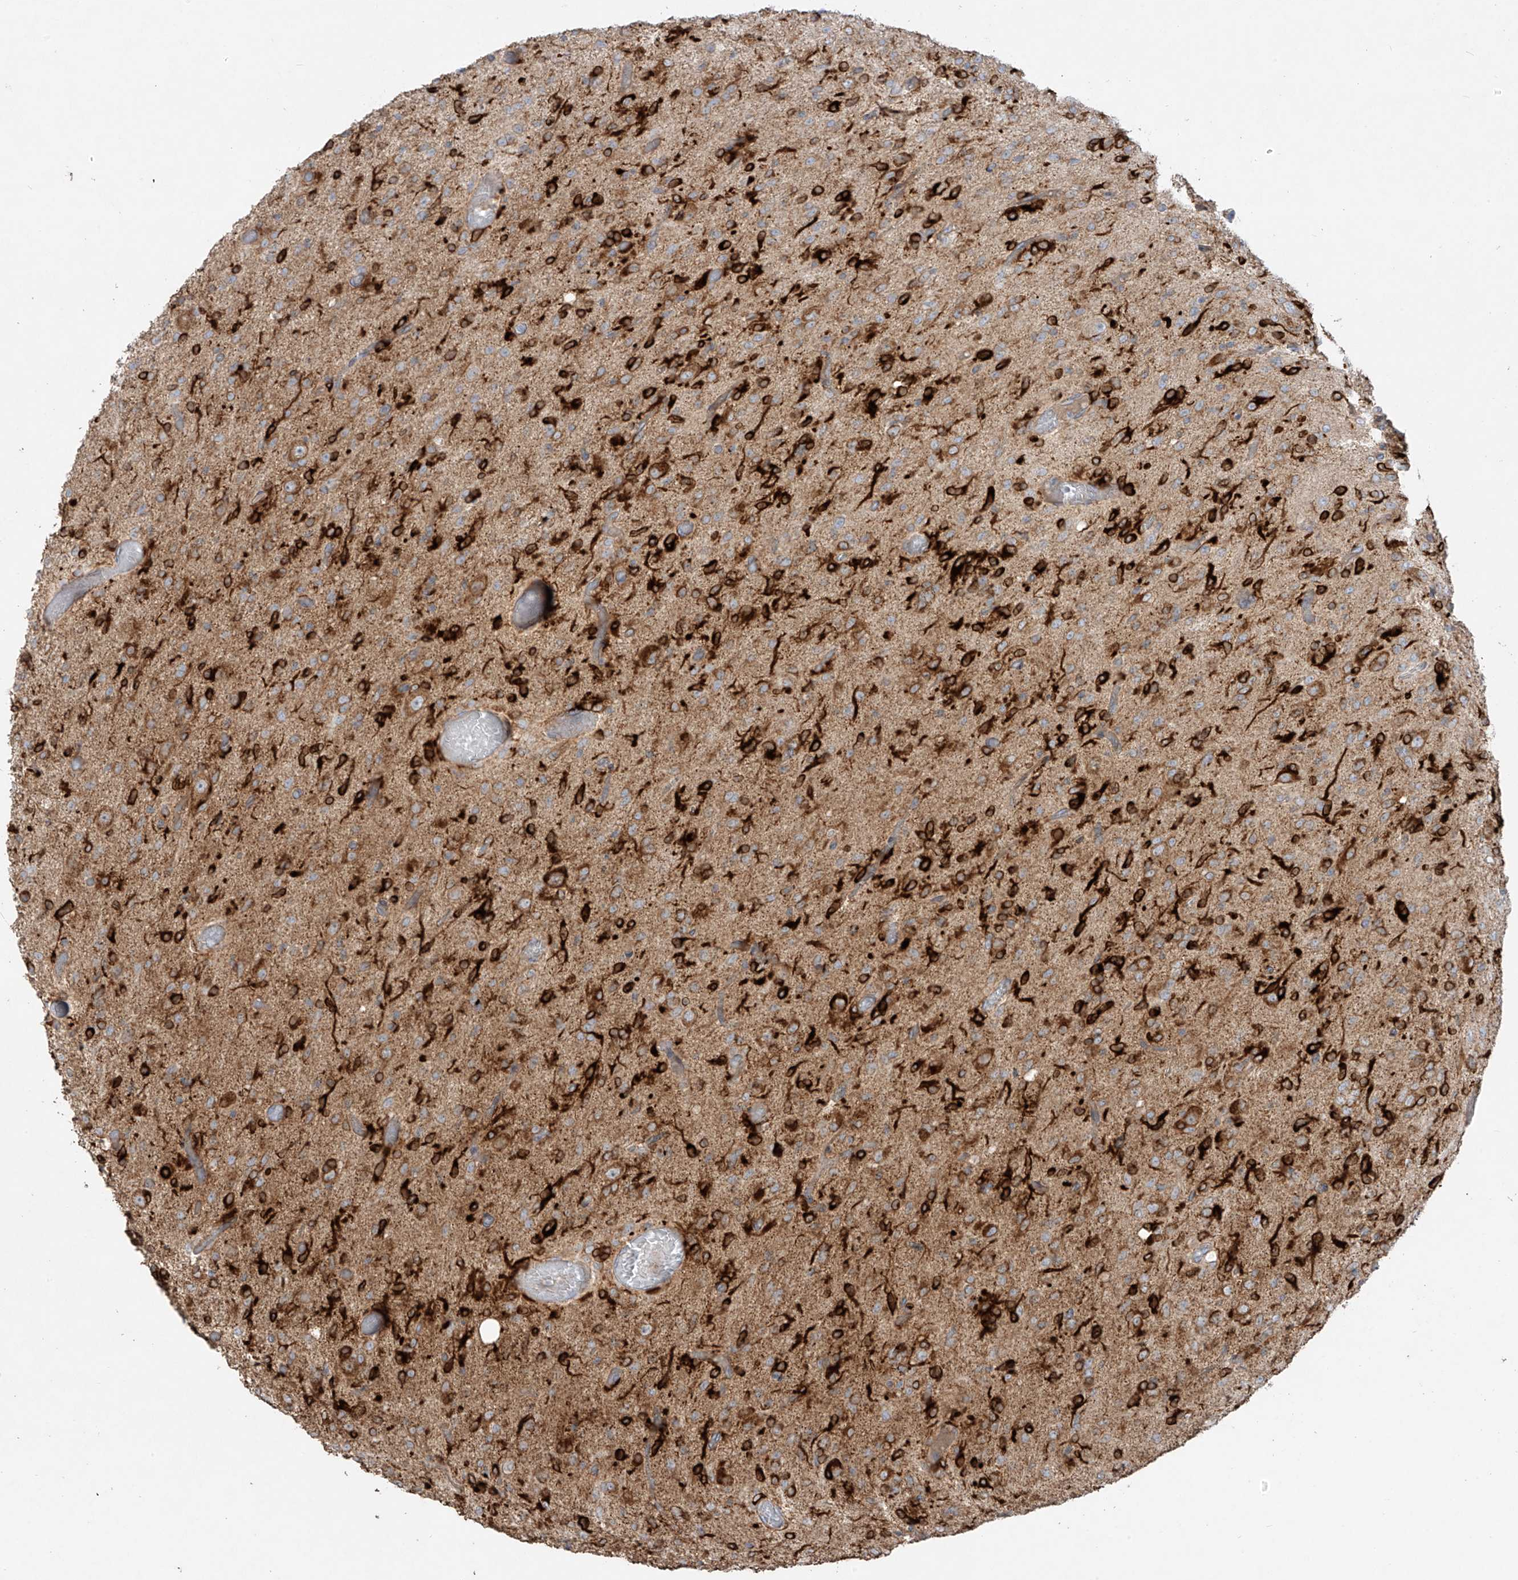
{"staining": {"intensity": "strong", "quantity": "25%-75%", "location": "cytoplasmic/membranous"}, "tissue": "glioma", "cell_type": "Tumor cells", "image_type": "cancer", "snomed": [{"axis": "morphology", "description": "Glioma, malignant, High grade"}, {"axis": "topography", "description": "Brain"}], "caption": "Malignant high-grade glioma stained with a brown dye shows strong cytoplasmic/membranous positive staining in approximately 25%-75% of tumor cells.", "gene": "COLGALT2", "patient": {"sex": "female", "age": 59}}